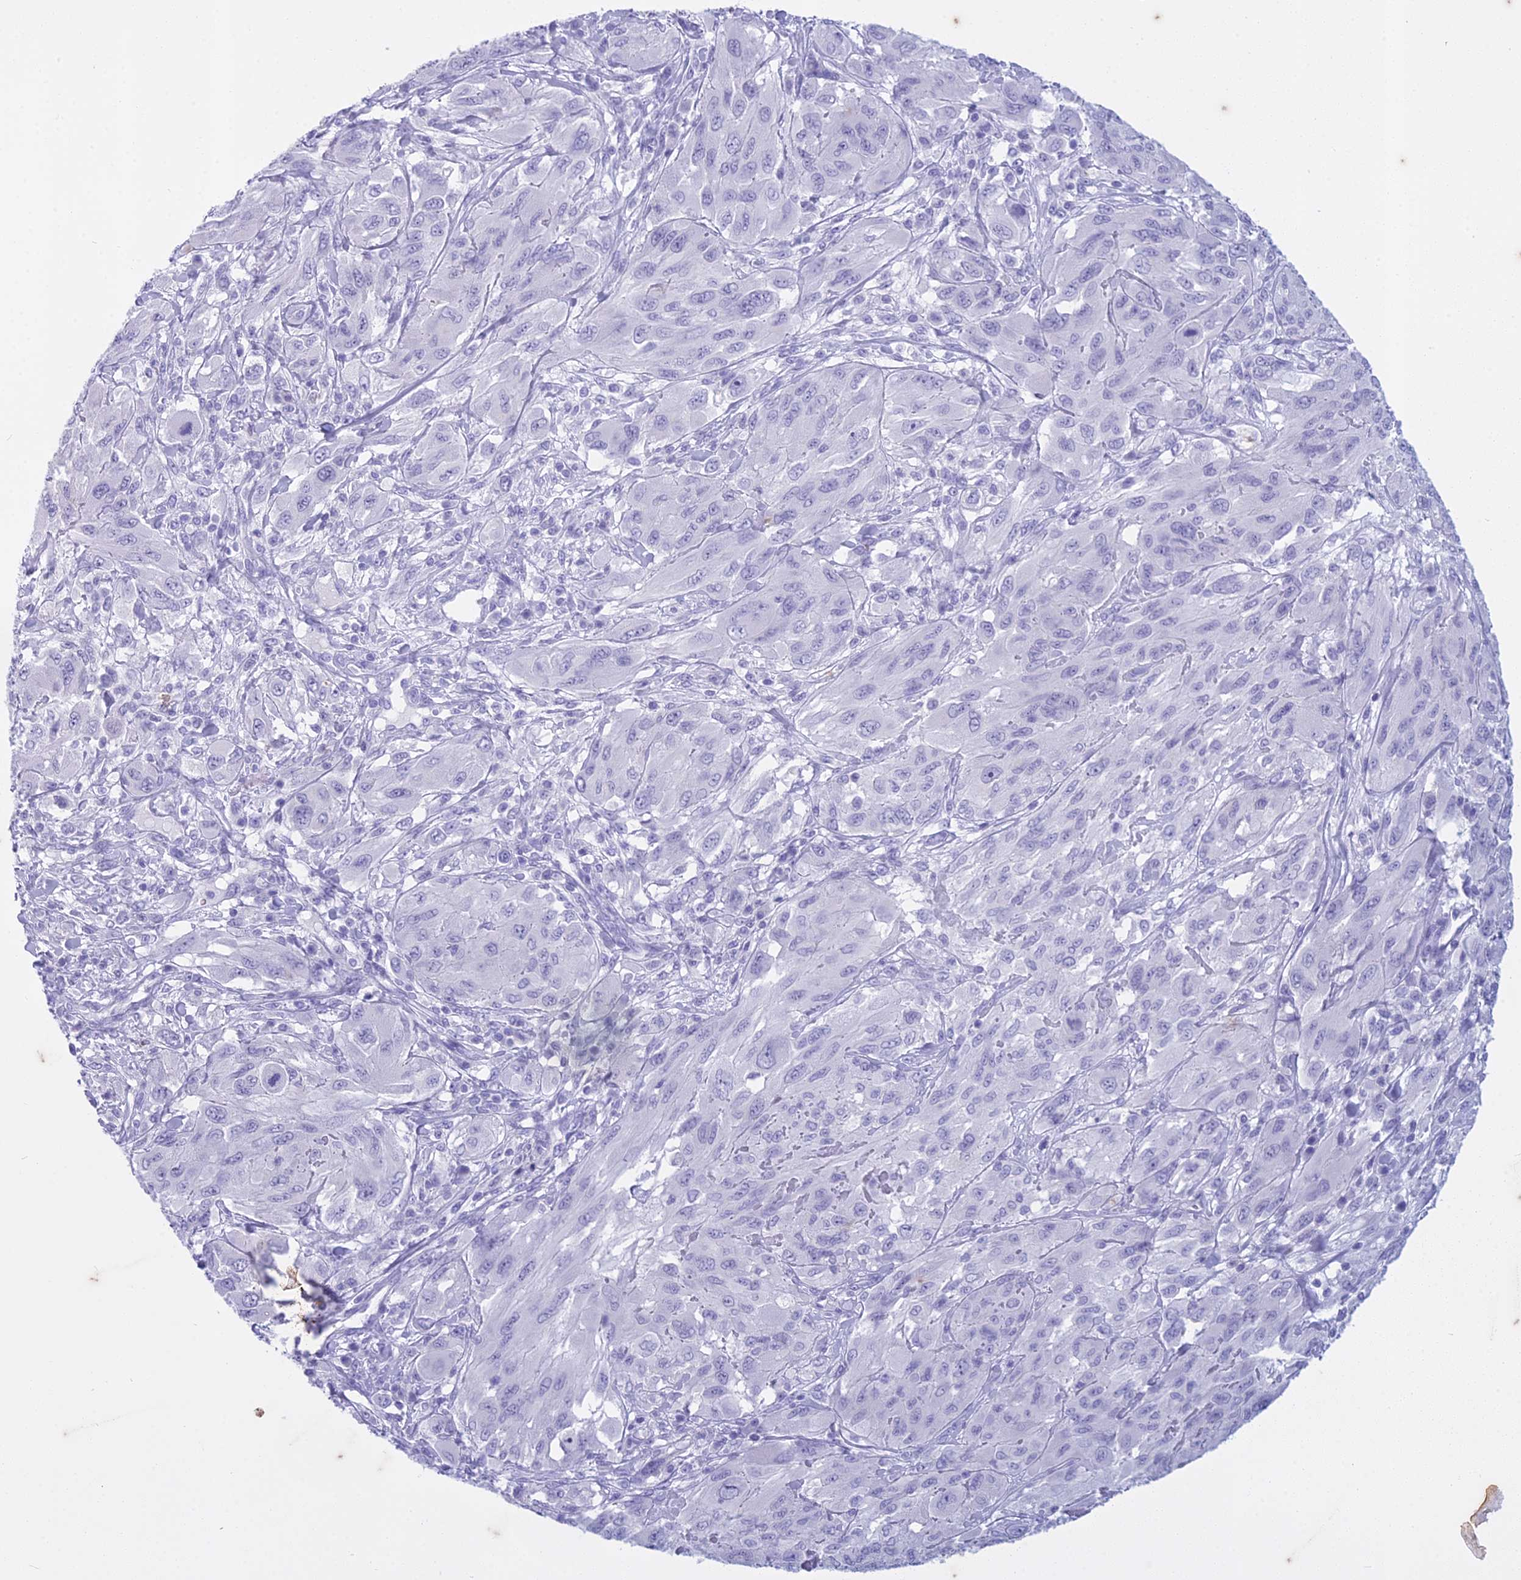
{"staining": {"intensity": "negative", "quantity": "none", "location": "none"}, "tissue": "melanoma", "cell_type": "Tumor cells", "image_type": "cancer", "snomed": [{"axis": "morphology", "description": "Malignant melanoma, NOS"}, {"axis": "topography", "description": "Skin"}], "caption": "A histopathology image of malignant melanoma stained for a protein displays no brown staining in tumor cells.", "gene": "HMGB4", "patient": {"sex": "female", "age": 91}}